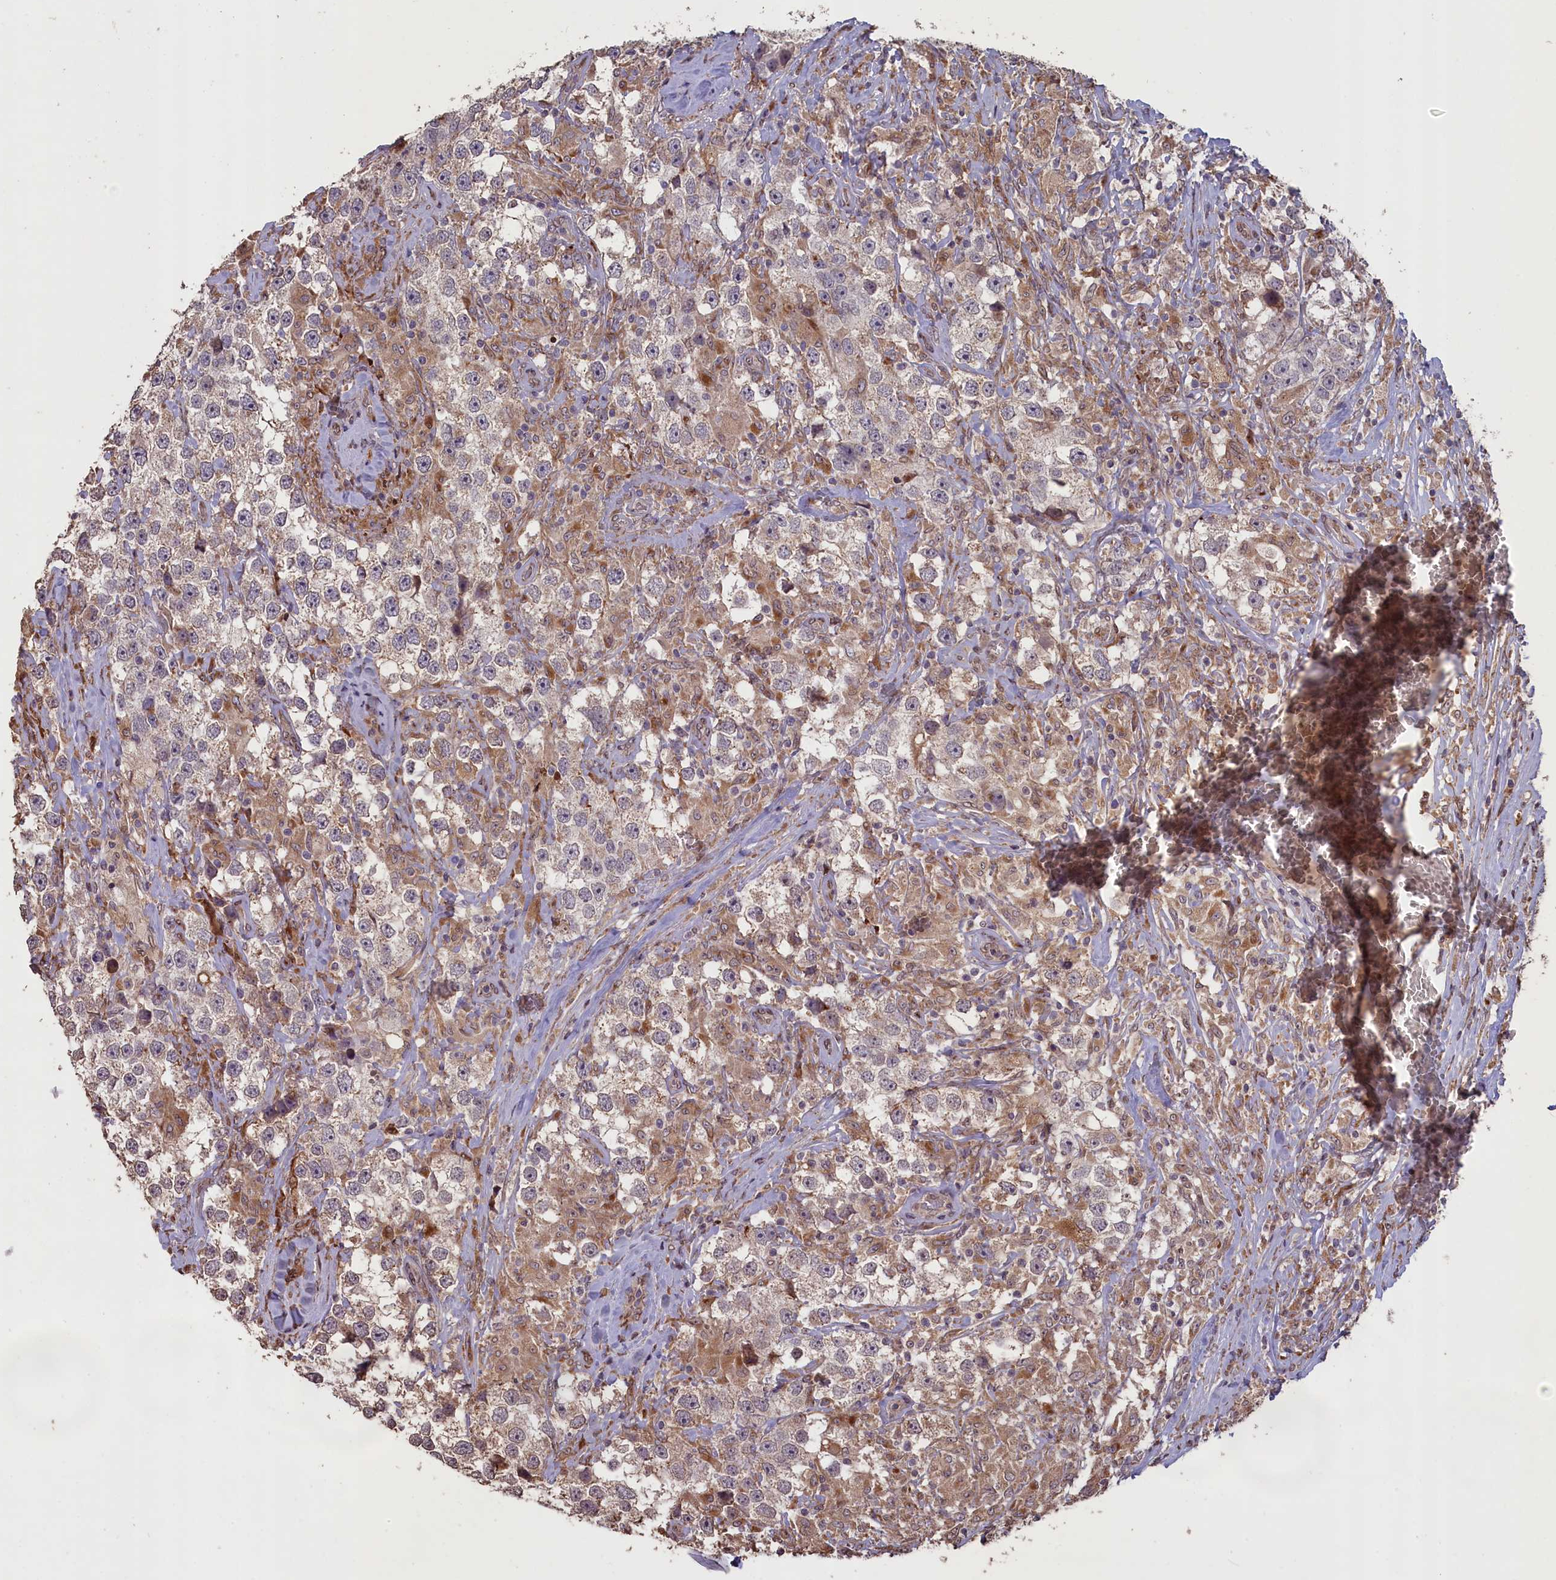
{"staining": {"intensity": "weak", "quantity": "25%-75%", "location": "cytoplasmic/membranous"}, "tissue": "testis cancer", "cell_type": "Tumor cells", "image_type": "cancer", "snomed": [{"axis": "morphology", "description": "Seminoma, NOS"}, {"axis": "topography", "description": "Testis"}], "caption": "This is a histology image of IHC staining of seminoma (testis), which shows weak expression in the cytoplasmic/membranous of tumor cells.", "gene": "SLC38A7", "patient": {"sex": "male", "age": 46}}